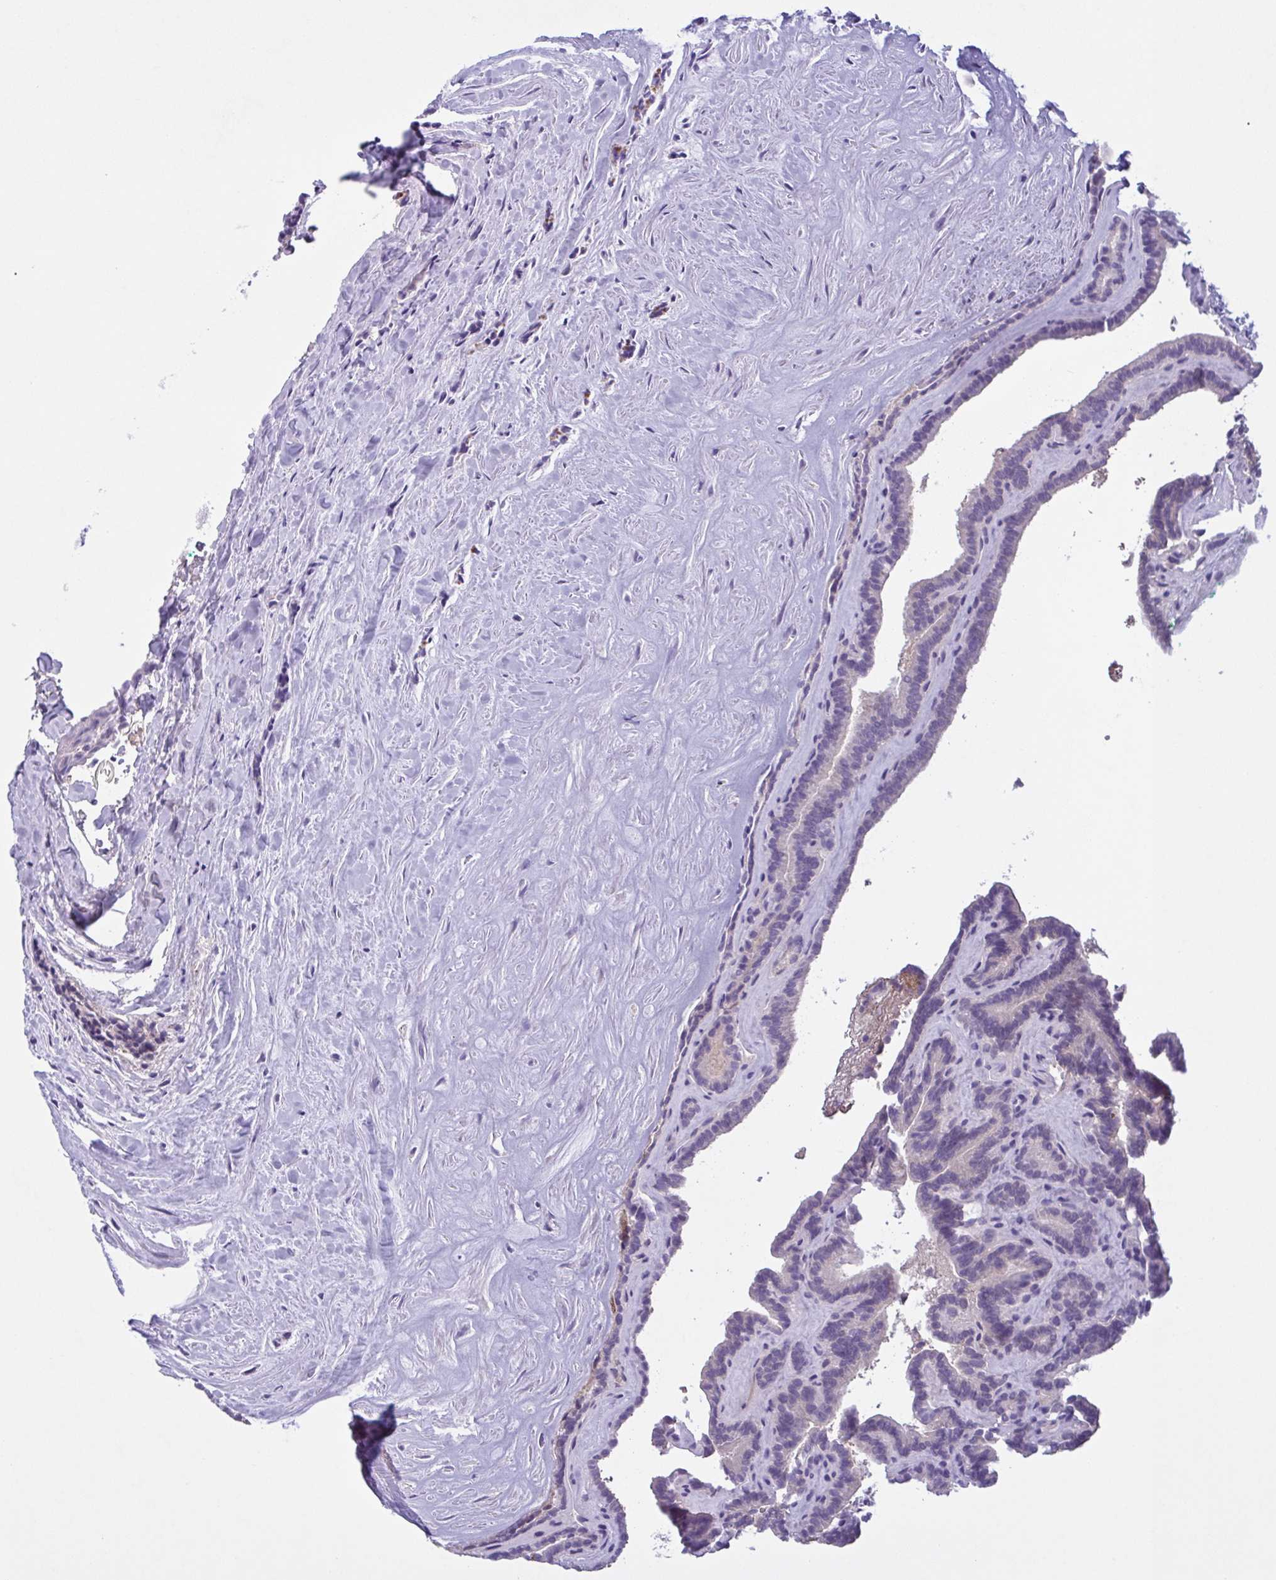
{"staining": {"intensity": "negative", "quantity": "none", "location": "none"}, "tissue": "thyroid cancer", "cell_type": "Tumor cells", "image_type": "cancer", "snomed": [{"axis": "morphology", "description": "Papillary adenocarcinoma, NOS"}, {"axis": "topography", "description": "Thyroid gland"}], "caption": "This is an IHC photomicrograph of human thyroid cancer. There is no positivity in tumor cells.", "gene": "F13B", "patient": {"sex": "female", "age": 21}}